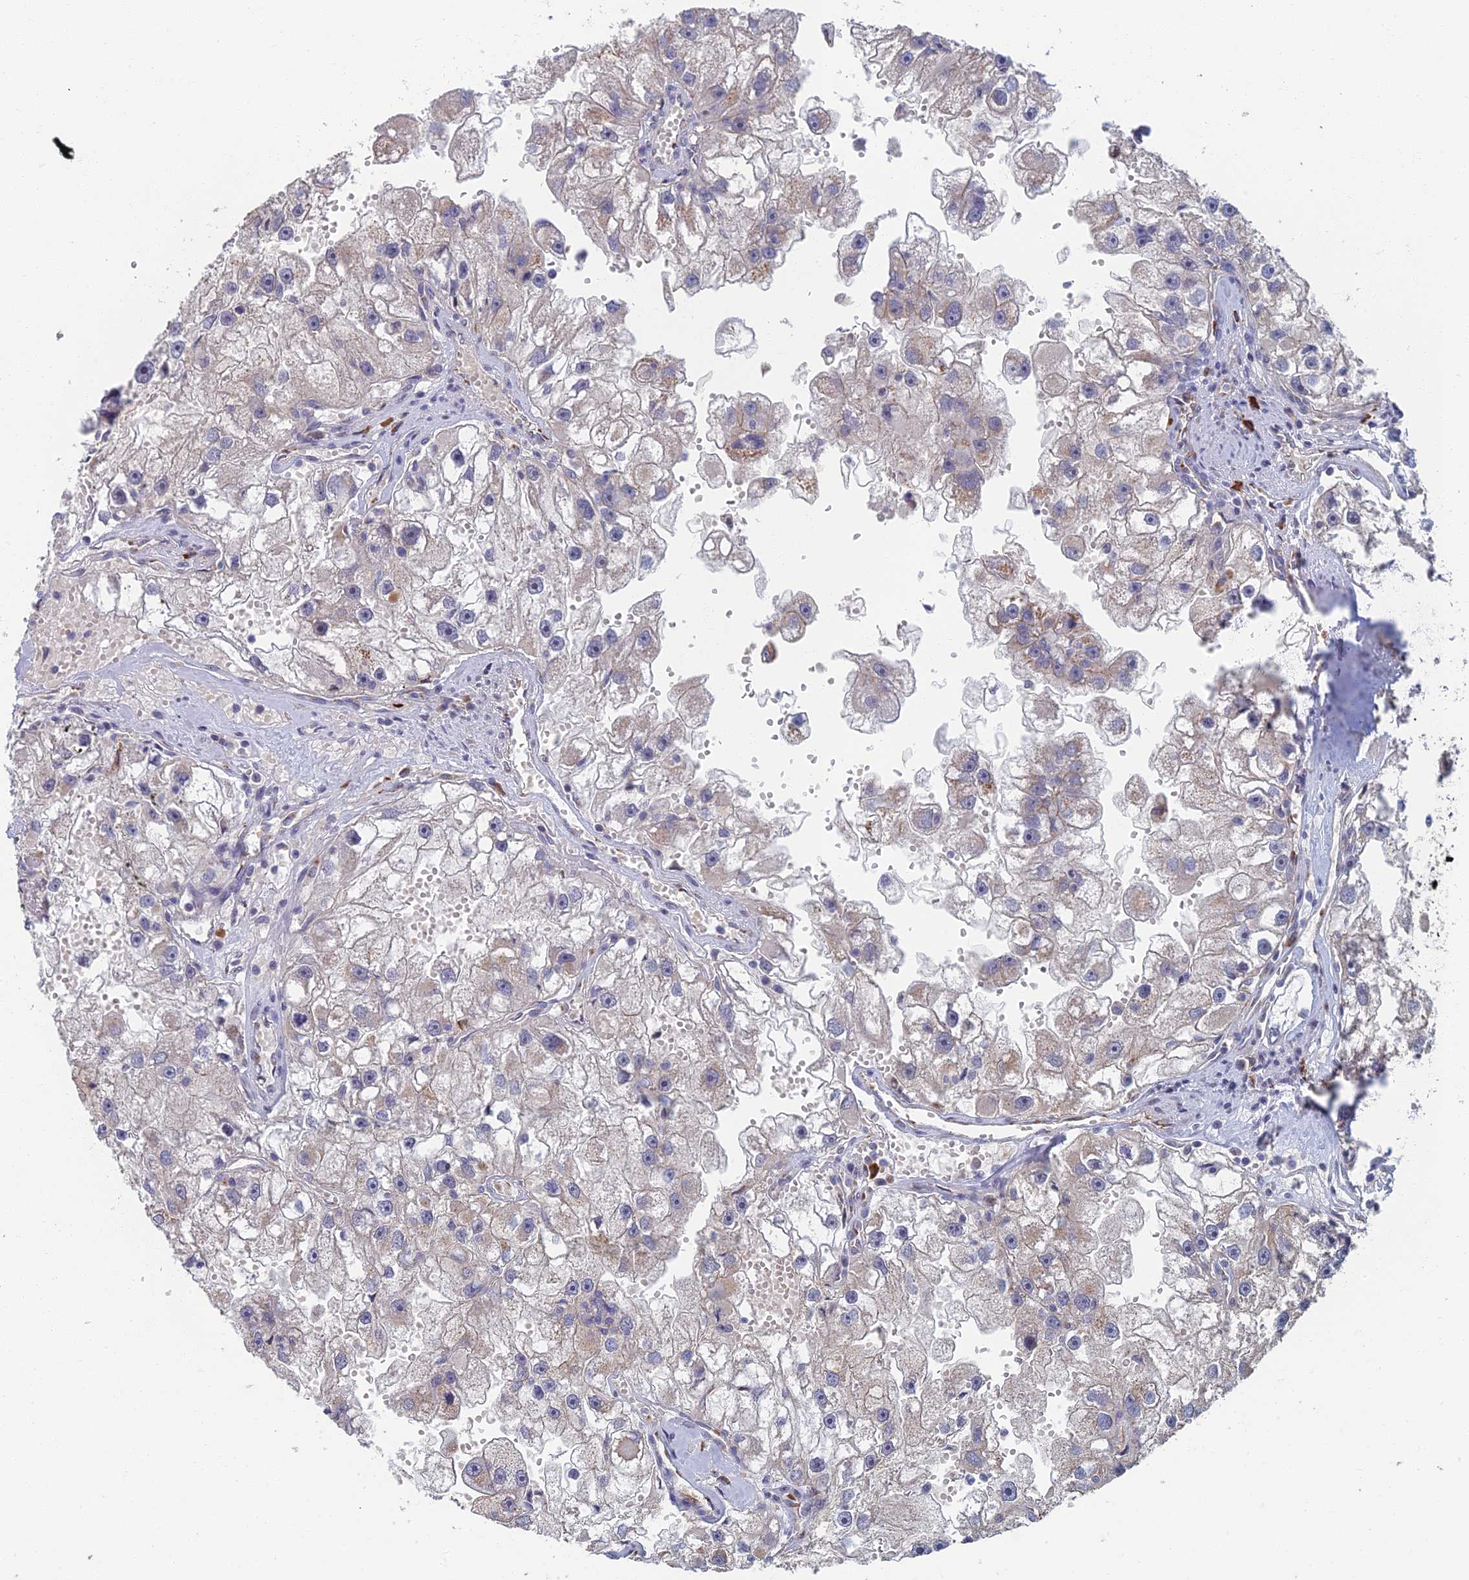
{"staining": {"intensity": "negative", "quantity": "none", "location": "none"}, "tissue": "renal cancer", "cell_type": "Tumor cells", "image_type": "cancer", "snomed": [{"axis": "morphology", "description": "Adenocarcinoma, NOS"}, {"axis": "topography", "description": "Kidney"}], "caption": "An image of renal cancer (adenocarcinoma) stained for a protein reveals no brown staining in tumor cells.", "gene": "GPATCH1", "patient": {"sex": "male", "age": 63}}